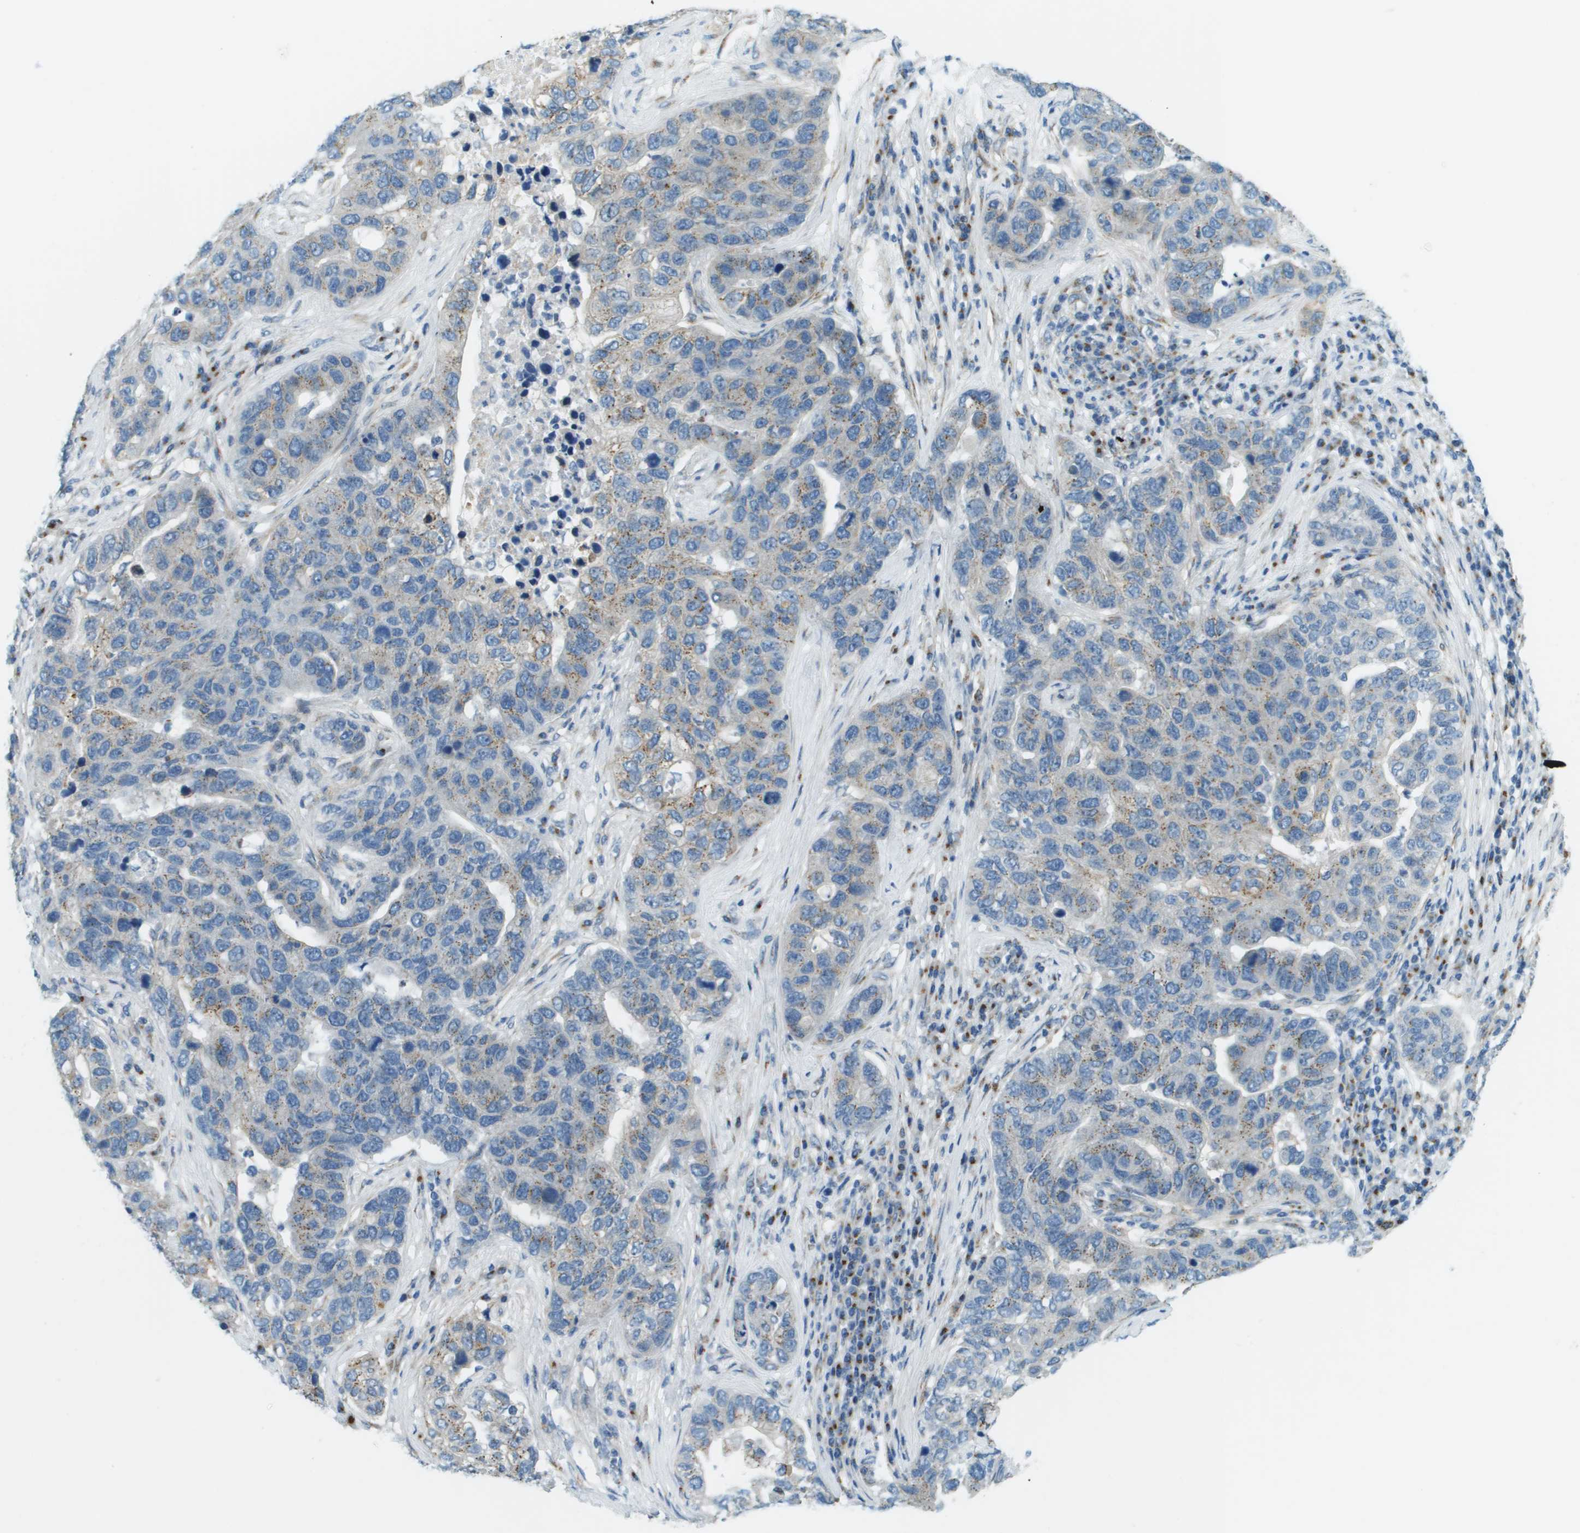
{"staining": {"intensity": "weak", "quantity": "25%-75%", "location": "cytoplasmic/membranous"}, "tissue": "pancreatic cancer", "cell_type": "Tumor cells", "image_type": "cancer", "snomed": [{"axis": "morphology", "description": "Adenocarcinoma, NOS"}, {"axis": "topography", "description": "Pancreas"}], "caption": "Brown immunohistochemical staining in adenocarcinoma (pancreatic) shows weak cytoplasmic/membranous staining in about 25%-75% of tumor cells. The staining was performed using DAB (3,3'-diaminobenzidine), with brown indicating positive protein expression. Nuclei are stained blue with hematoxylin.", "gene": "ACBD3", "patient": {"sex": "female", "age": 61}}